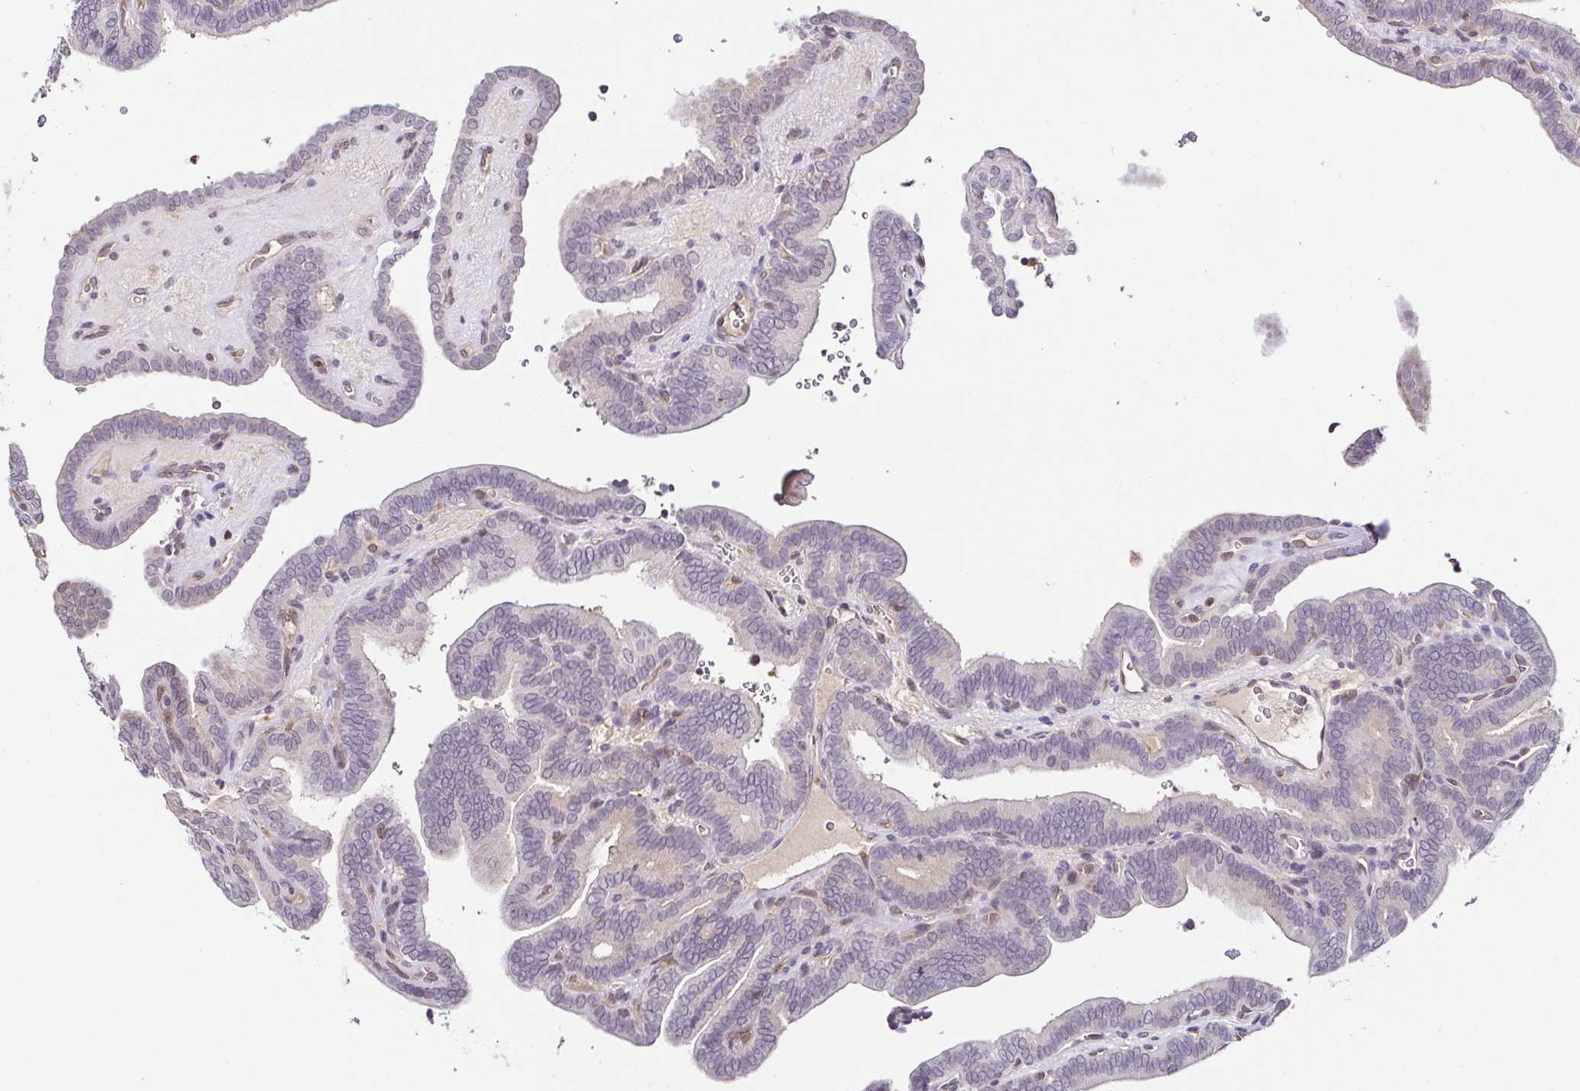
{"staining": {"intensity": "negative", "quantity": "none", "location": "none"}, "tissue": "thyroid cancer", "cell_type": "Tumor cells", "image_type": "cancer", "snomed": [{"axis": "morphology", "description": "Papillary adenocarcinoma, NOS"}, {"axis": "topography", "description": "Thyroid gland"}], "caption": "A high-resolution histopathology image shows IHC staining of thyroid cancer, which shows no significant staining in tumor cells. The staining is performed using DAB (3,3'-diaminobenzidine) brown chromogen with nuclei counter-stained in using hematoxylin.", "gene": "PSMB9", "patient": {"sex": "female", "age": 21}}